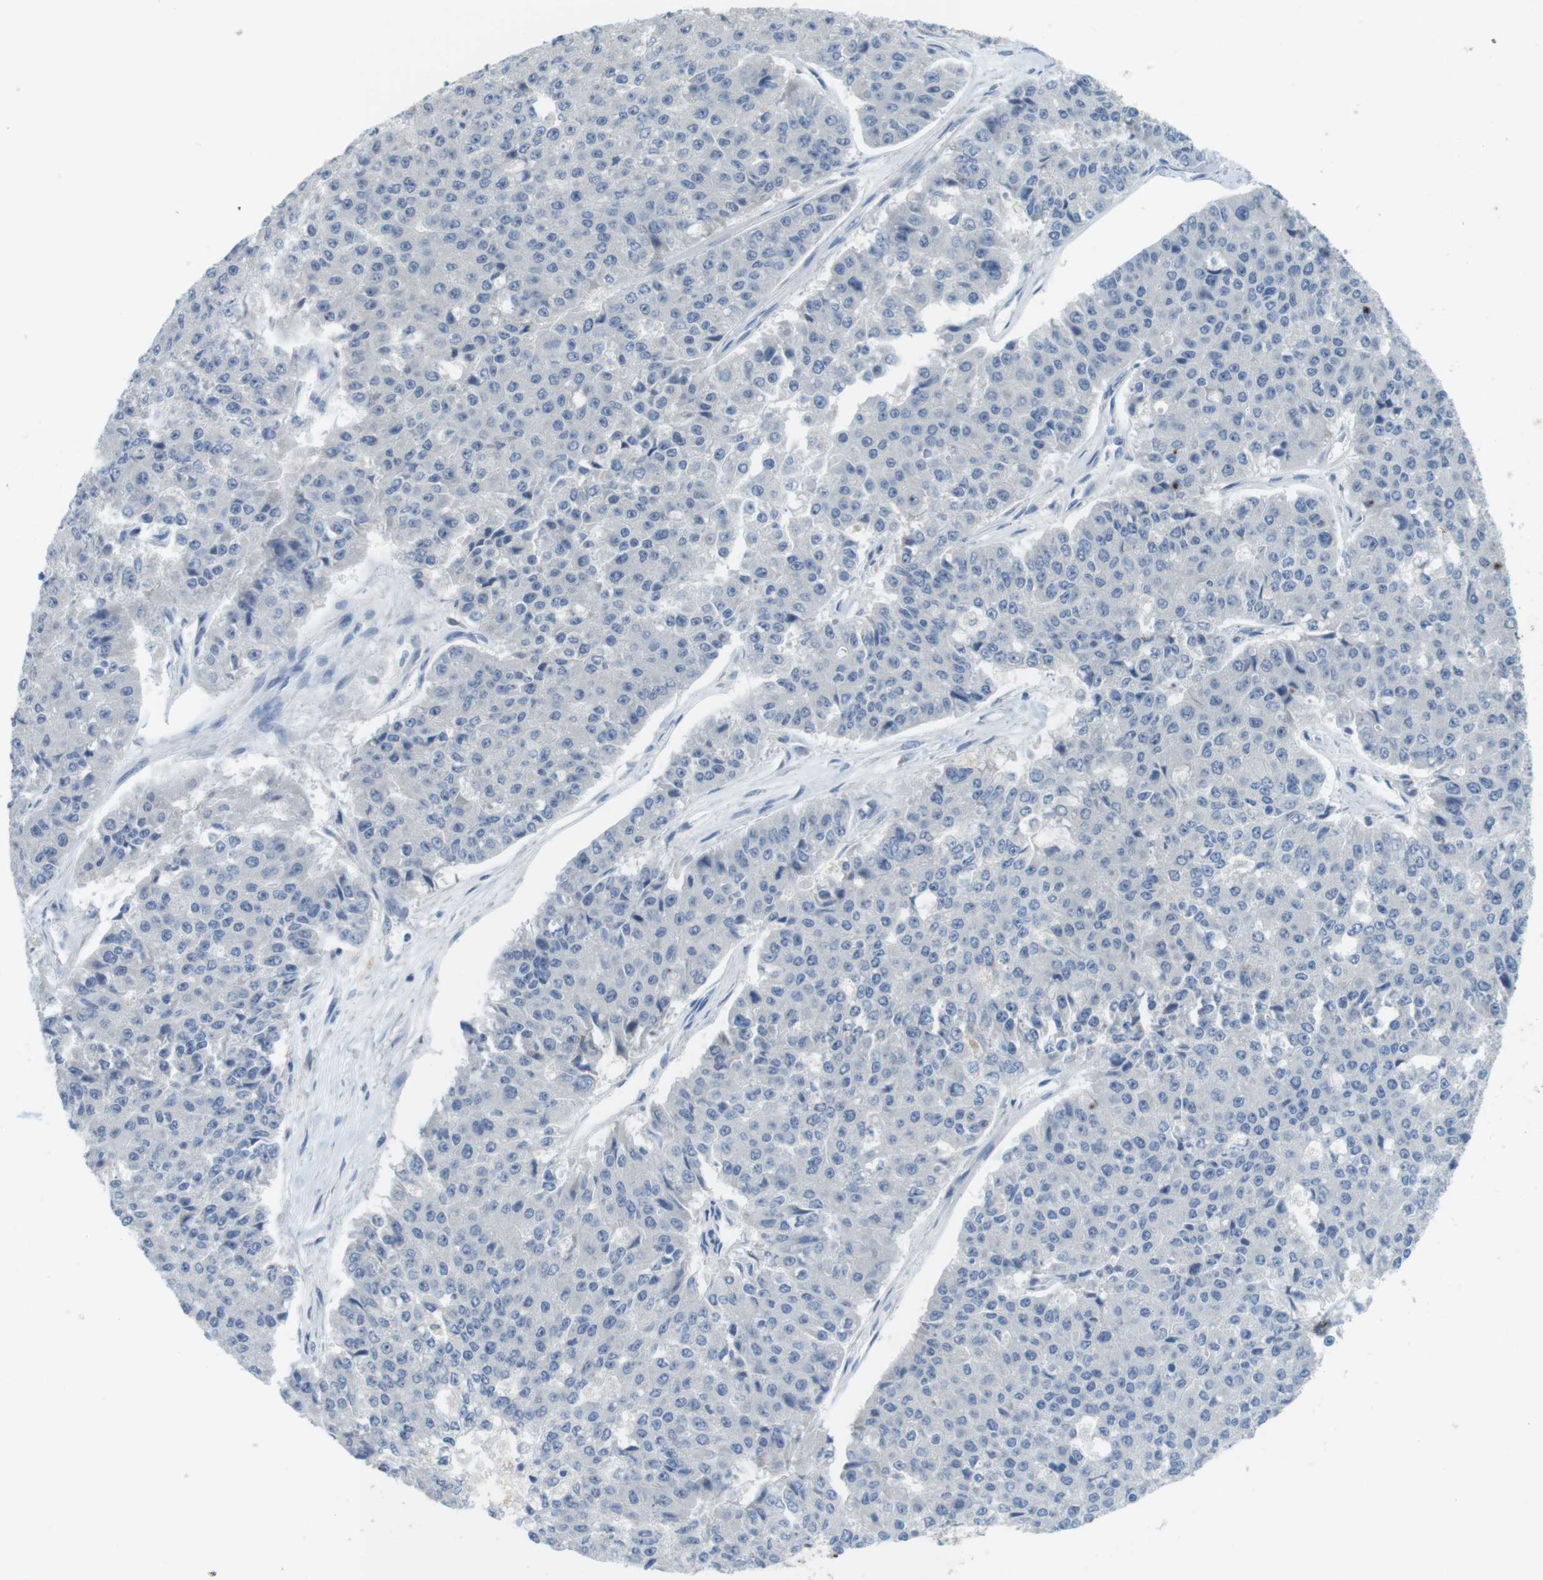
{"staining": {"intensity": "negative", "quantity": "none", "location": "none"}, "tissue": "pancreatic cancer", "cell_type": "Tumor cells", "image_type": "cancer", "snomed": [{"axis": "morphology", "description": "Adenocarcinoma, NOS"}, {"axis": "topography", "description": "Pancreas"}], "caption": "Immunohistochemical staining of pancreatic cancer shows no significant expression in tumor cells.", "gene": "MUC5B", "patient": {"sex": "male", "age": 50}}